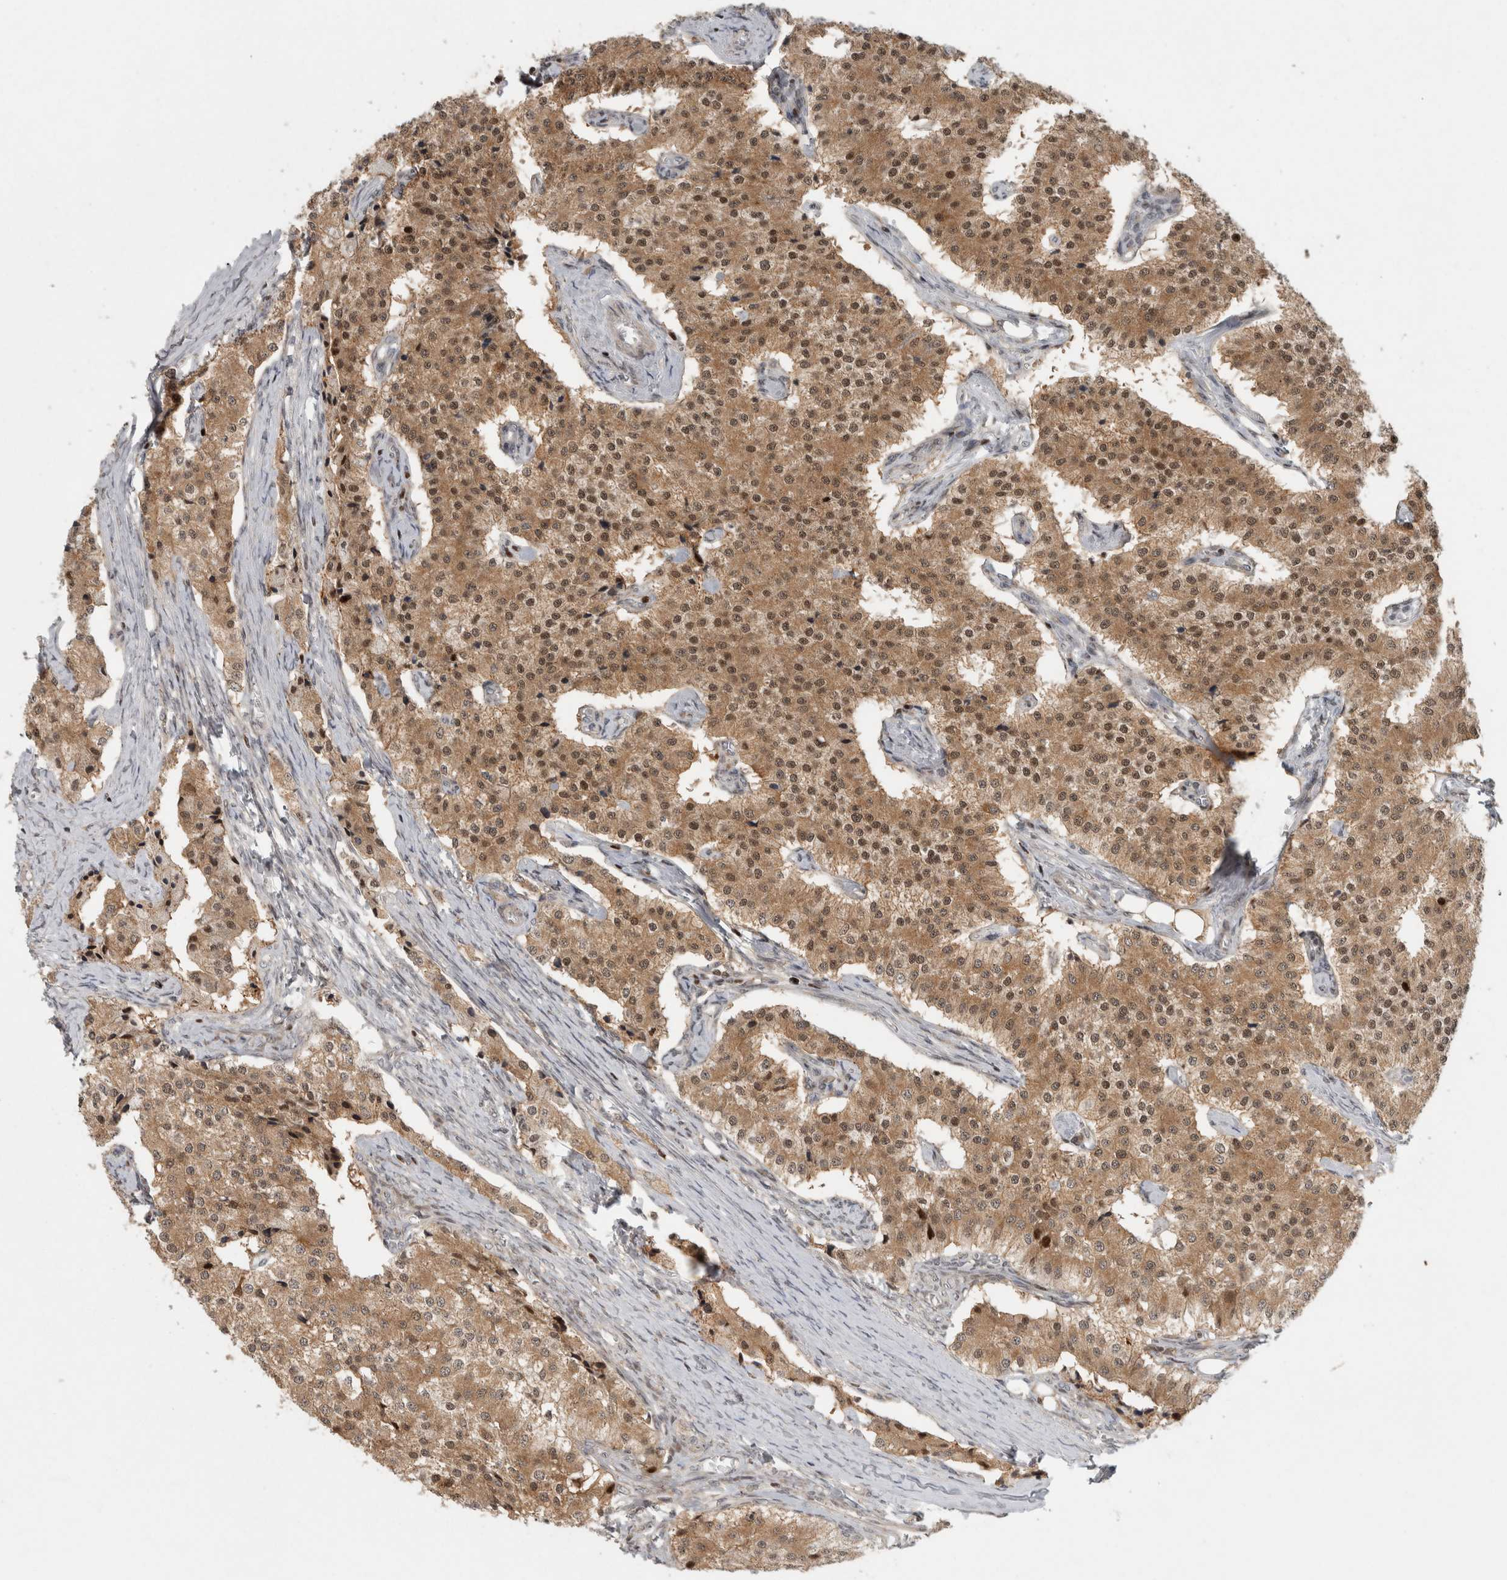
{"staining": {"intensity": "moderate", "quantity": ">75%", "location": "cytoplasmic/membranous,nuclear"}, "tissue": "carcinoid", "cell_type": "Tumor cells", "image_type": "cancer", "snomed": [{"axis": "morphology", "description": "Carcinoid, malignant, NOS"}, {"axis": "topography", "description": "Colon"}], "caption": "A medium amount of moderate cytoplasmic/membranous and nuclear expression is appreciated in approximately >75% of tumor cells in carcinoid (malignant) tissue.", "gene": "KDM8", "patient": {"sex": "female", "age": 52}}